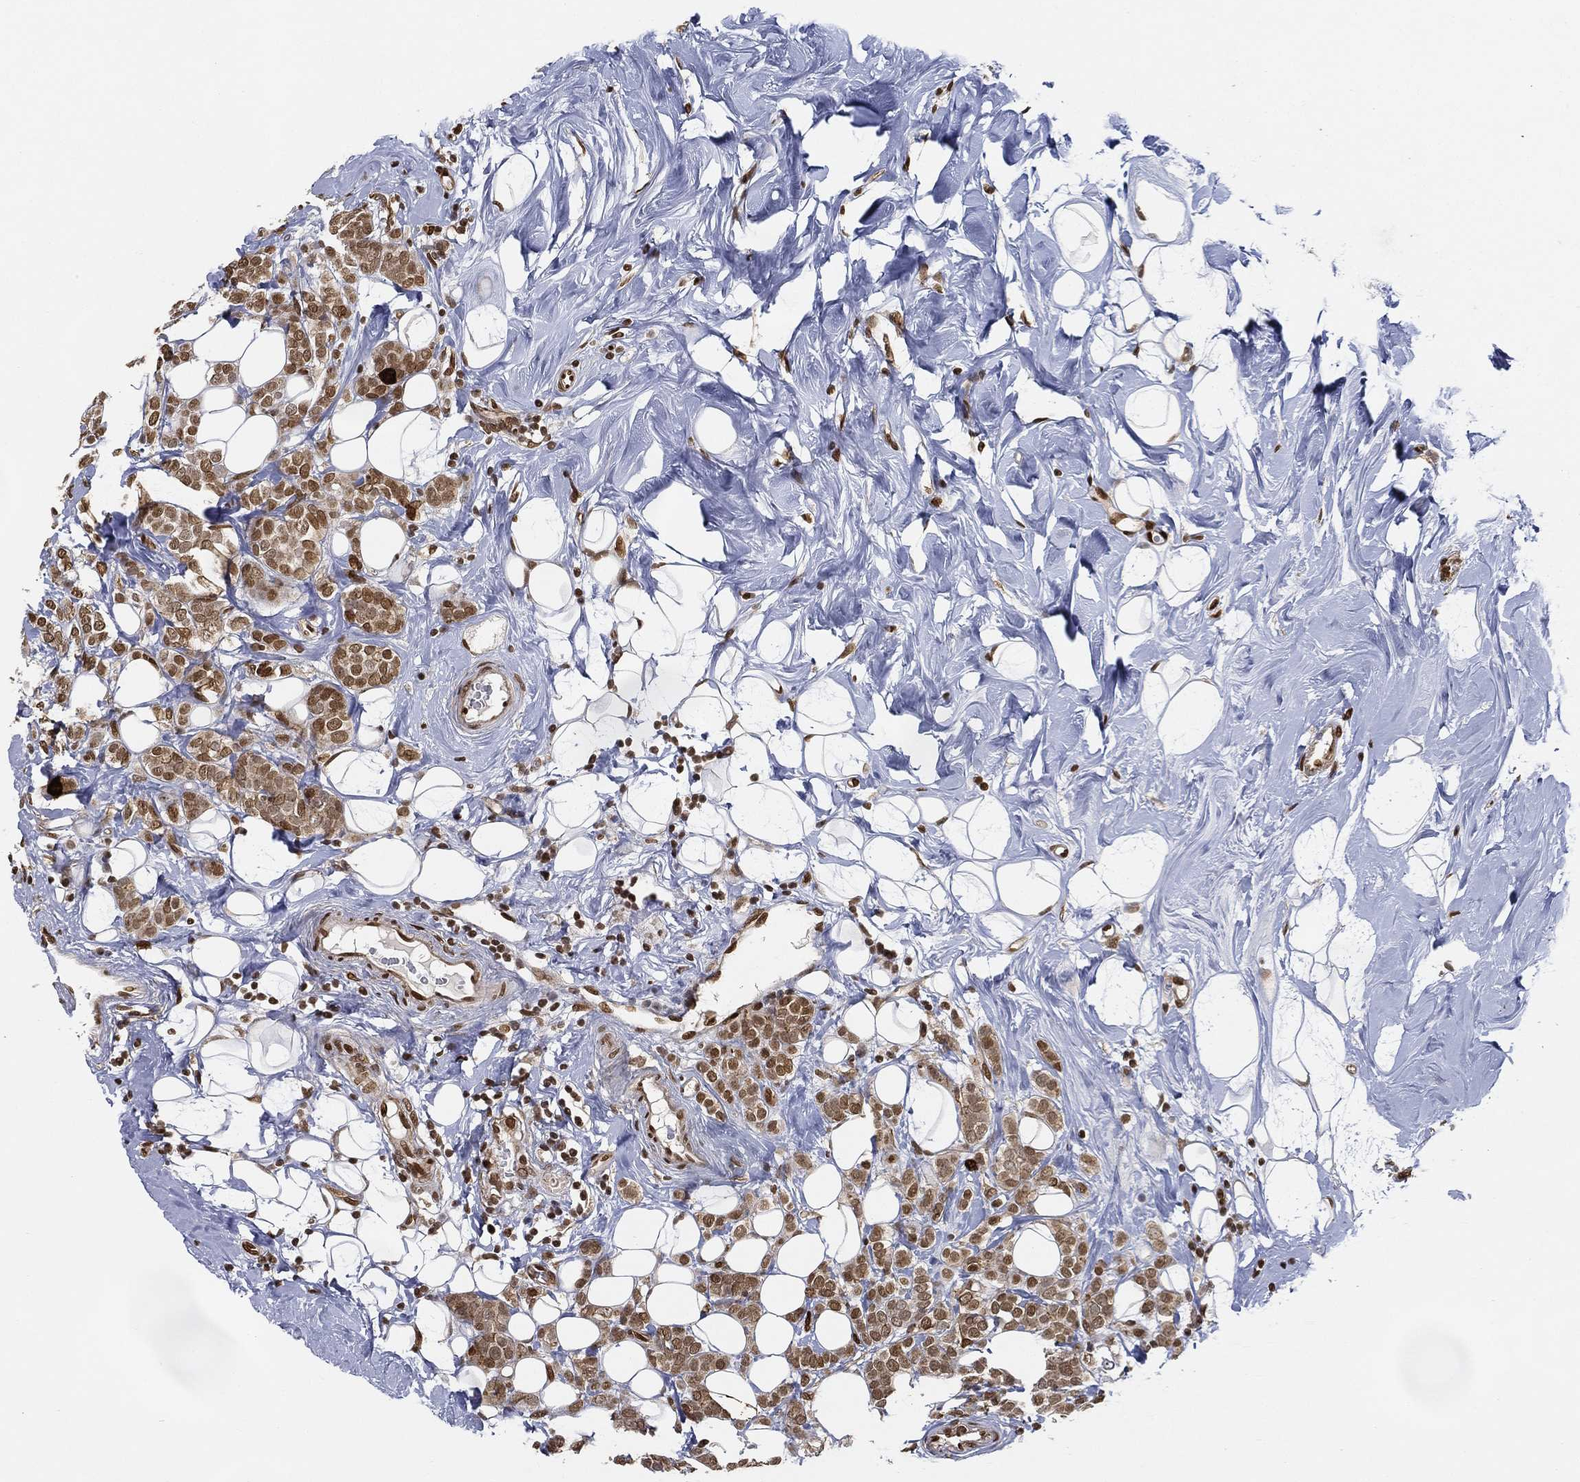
{"staining": {"intensity": "moderate", "quantity": ">75%", "location": "nuclear"}, "tissue": "breast cancer", "cell_type": "Tumor cells", "image_type": "cancer", "snomed": [{"axis": "morphology", "description": "Lobular carcinoma"}, {"axis": "topography", "description": "Breast"}], "caption": "Protein expression analysis of human breast lobular carcinoma reveals moderate nuclear staining in approximately >75% of tumor cells. (Stains: DAB in brown, nuclei in blue, Microscopy: brightfield microscopy at high magnification).", "gene": "LMNB1", "patient": {"sex": "female", "age": 49}}